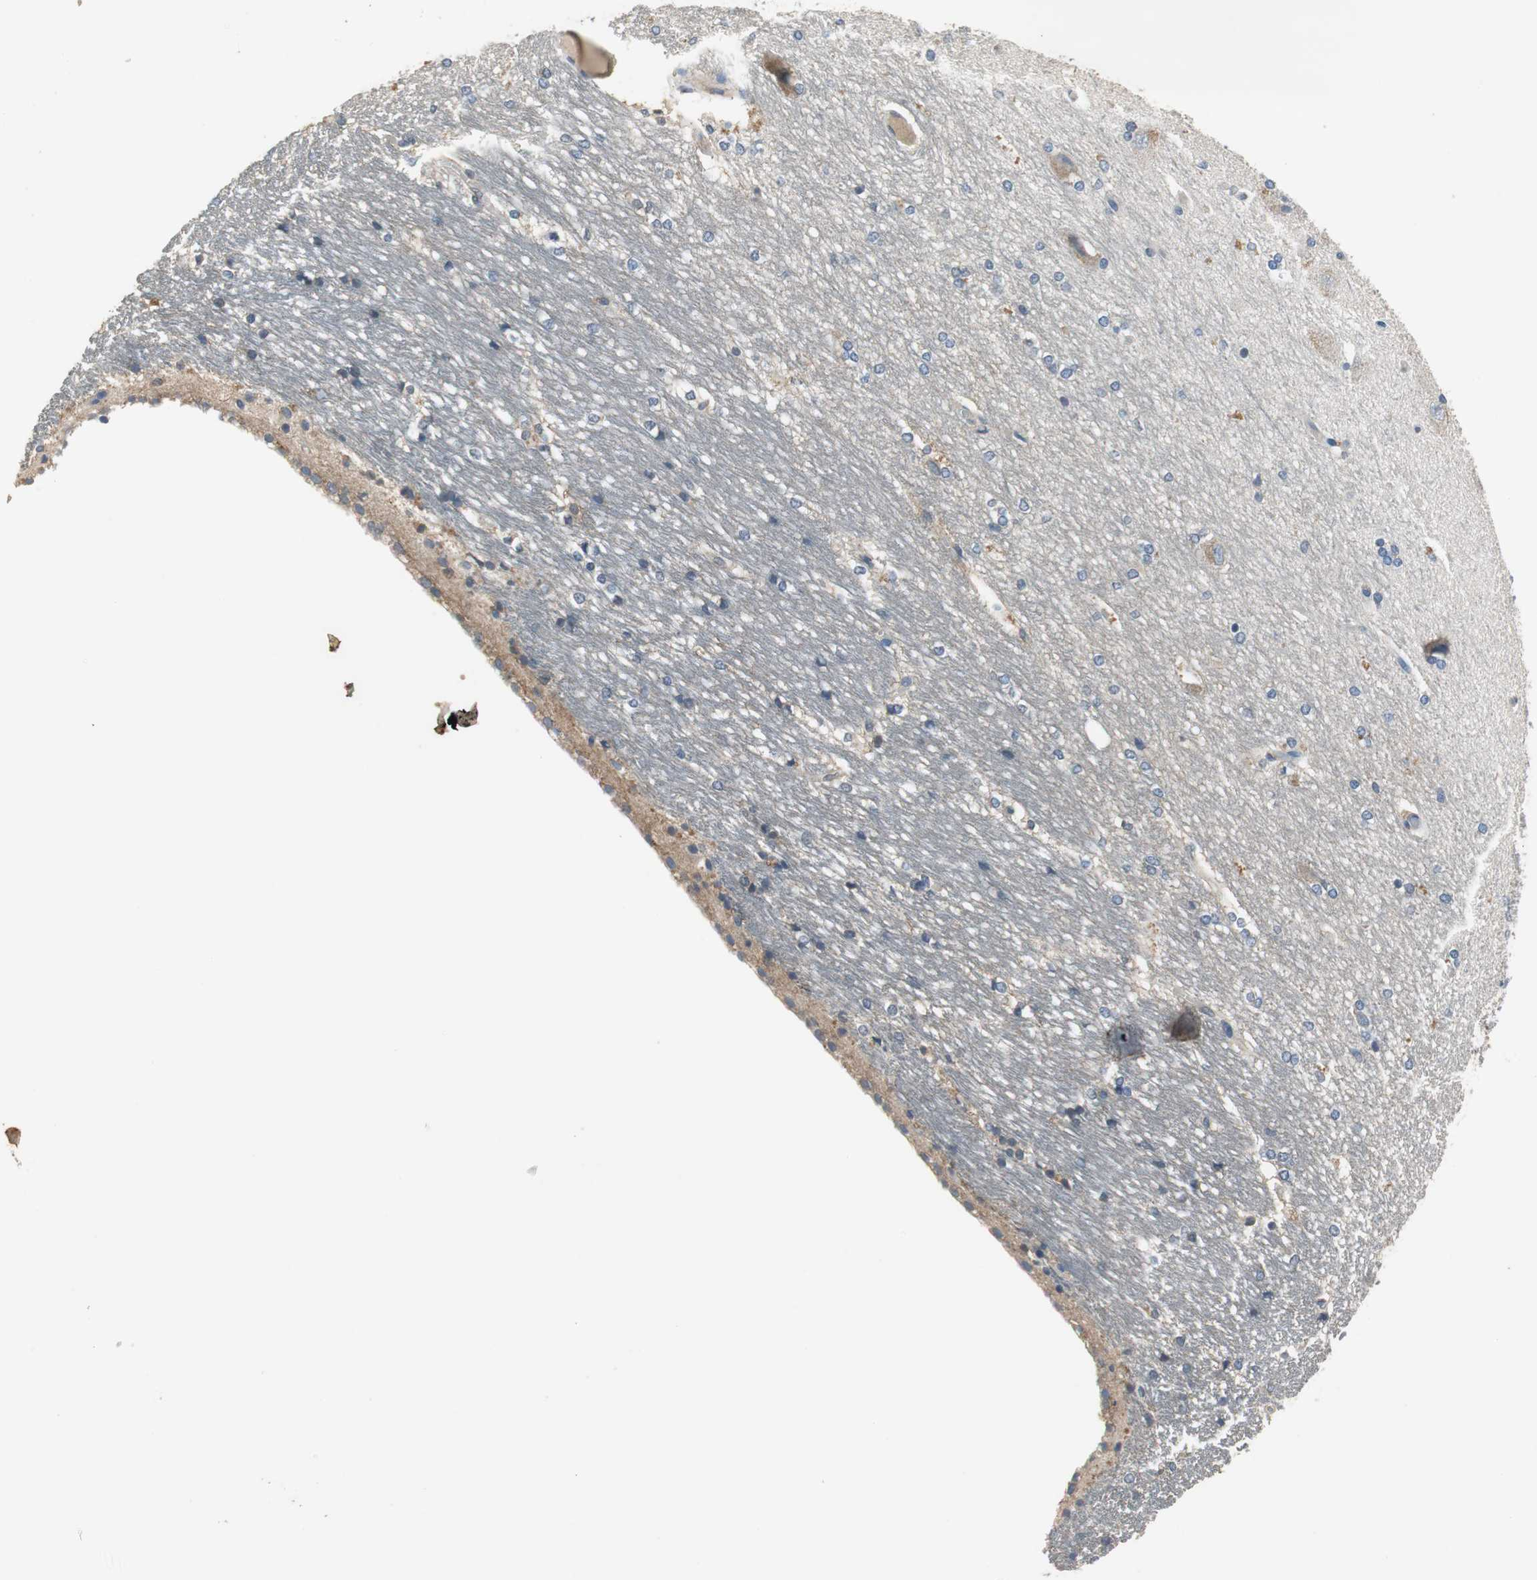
{"staining": {"intensity": "negative", "quantity": "none", "location": "none"}, "tissue": "hippocampus", "cell_type": "Glial cells", "image_type": "normal", "snomed": [{"axis": "morphology", "description": "Normal tissue, NOS"}, {"axis": "topography", "description": "Hippocampus"}], "caption": "DAB immunohistochemical staining of benign human hippocampus reveals no significant positivity in glial cells.", "gene": "MTIF2", "patient": {"sex": "female", "age": 19}}